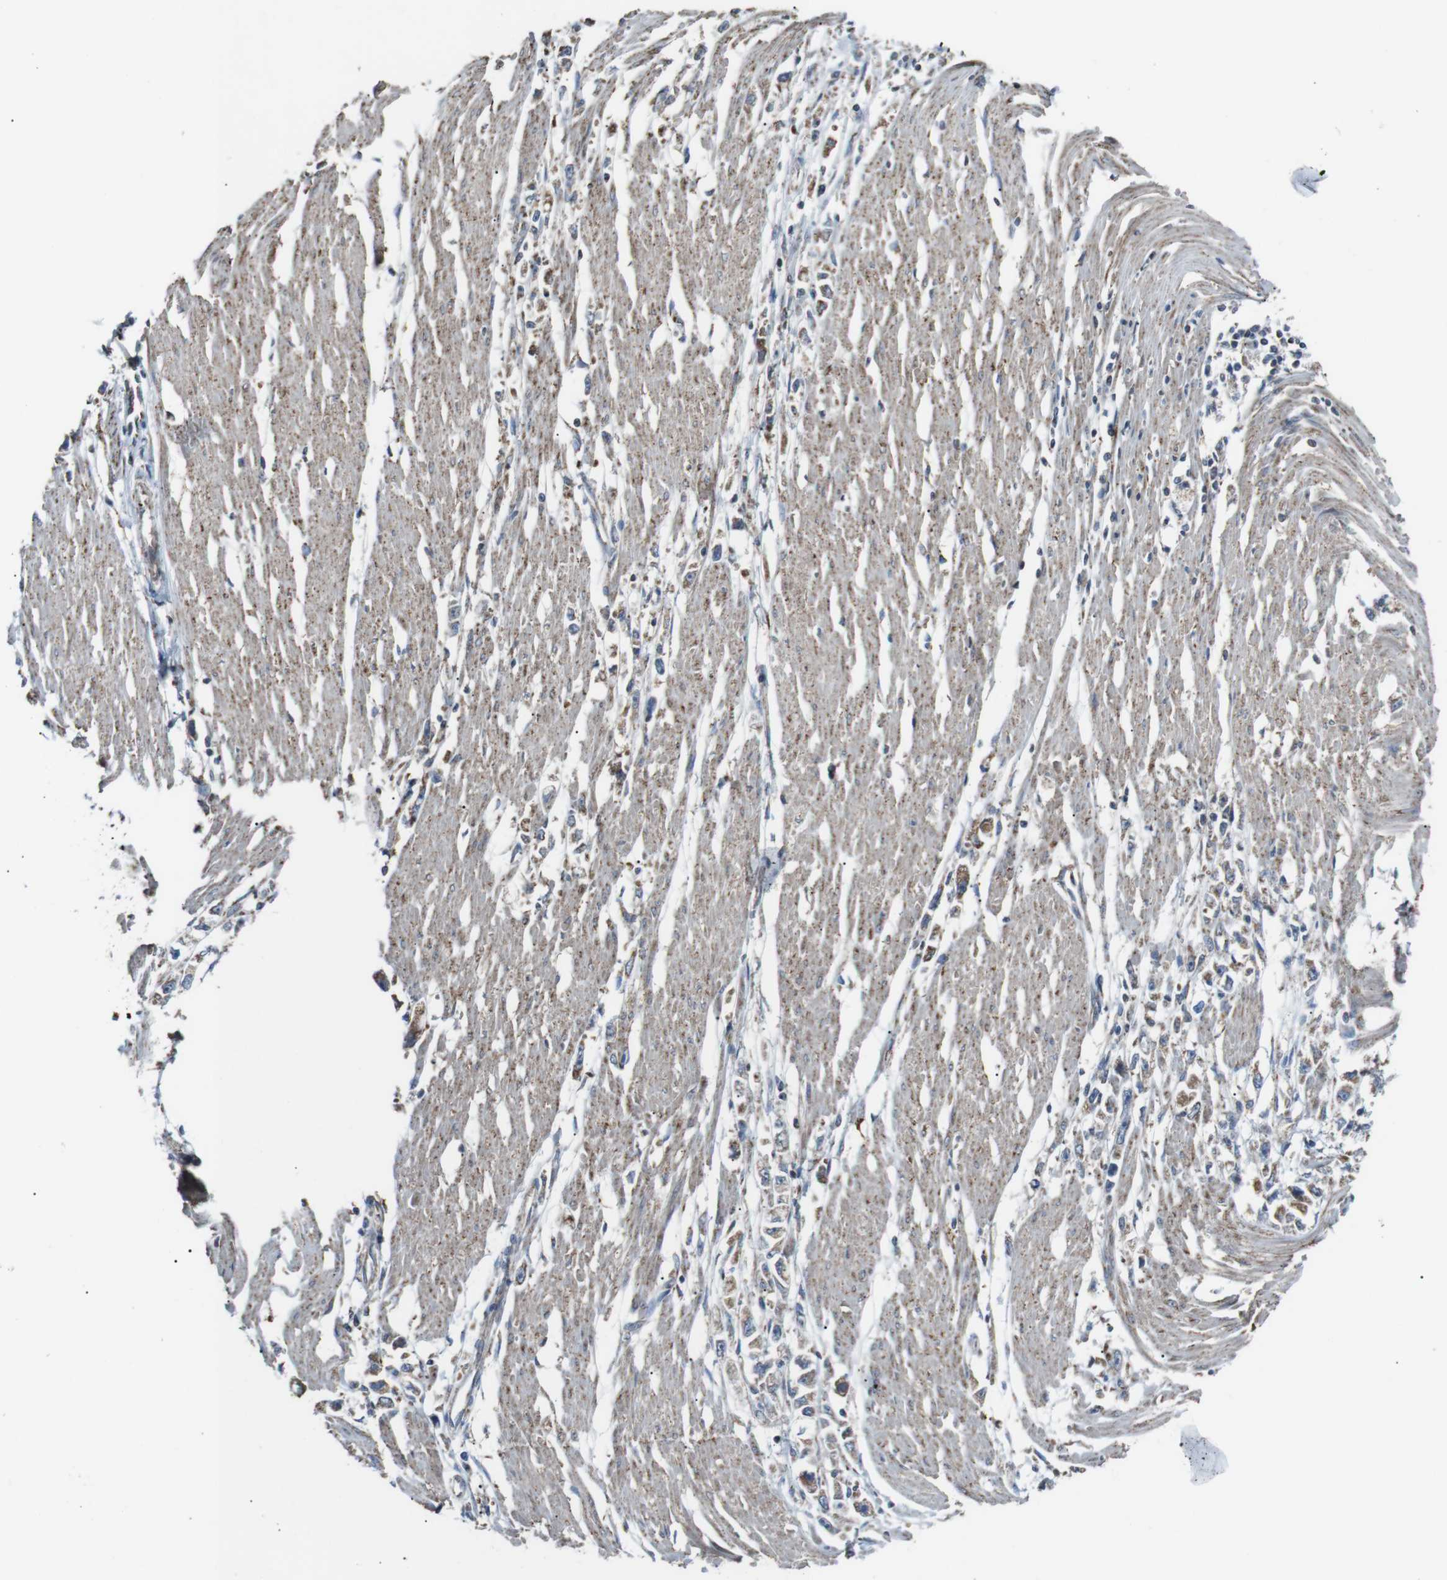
{"staining": {"intensity": "moderate", "quantity": ">75%", "location": "cytoplasmic/membranous"}, "tissue": "stomach cancer", "cell_type": "Tumor cells", "image_type": "cancer", "snomed": [{"axis": "morphology", "description": "Adenocarcinoma, NOS"}, {"axis": "topography", "description": "Stomach"}], "caption": "A brown stain shows moderate cytoplasmic/membranous staining of a protein in human adenocarcinoma (stomach) tumor cells. (DAB (3,3'-diaminobenzidine) IHC, brown staining for protein, blue staining for nuclei).", "gene": "CISD2", "patient": {"sex": "female", "age": 59}}